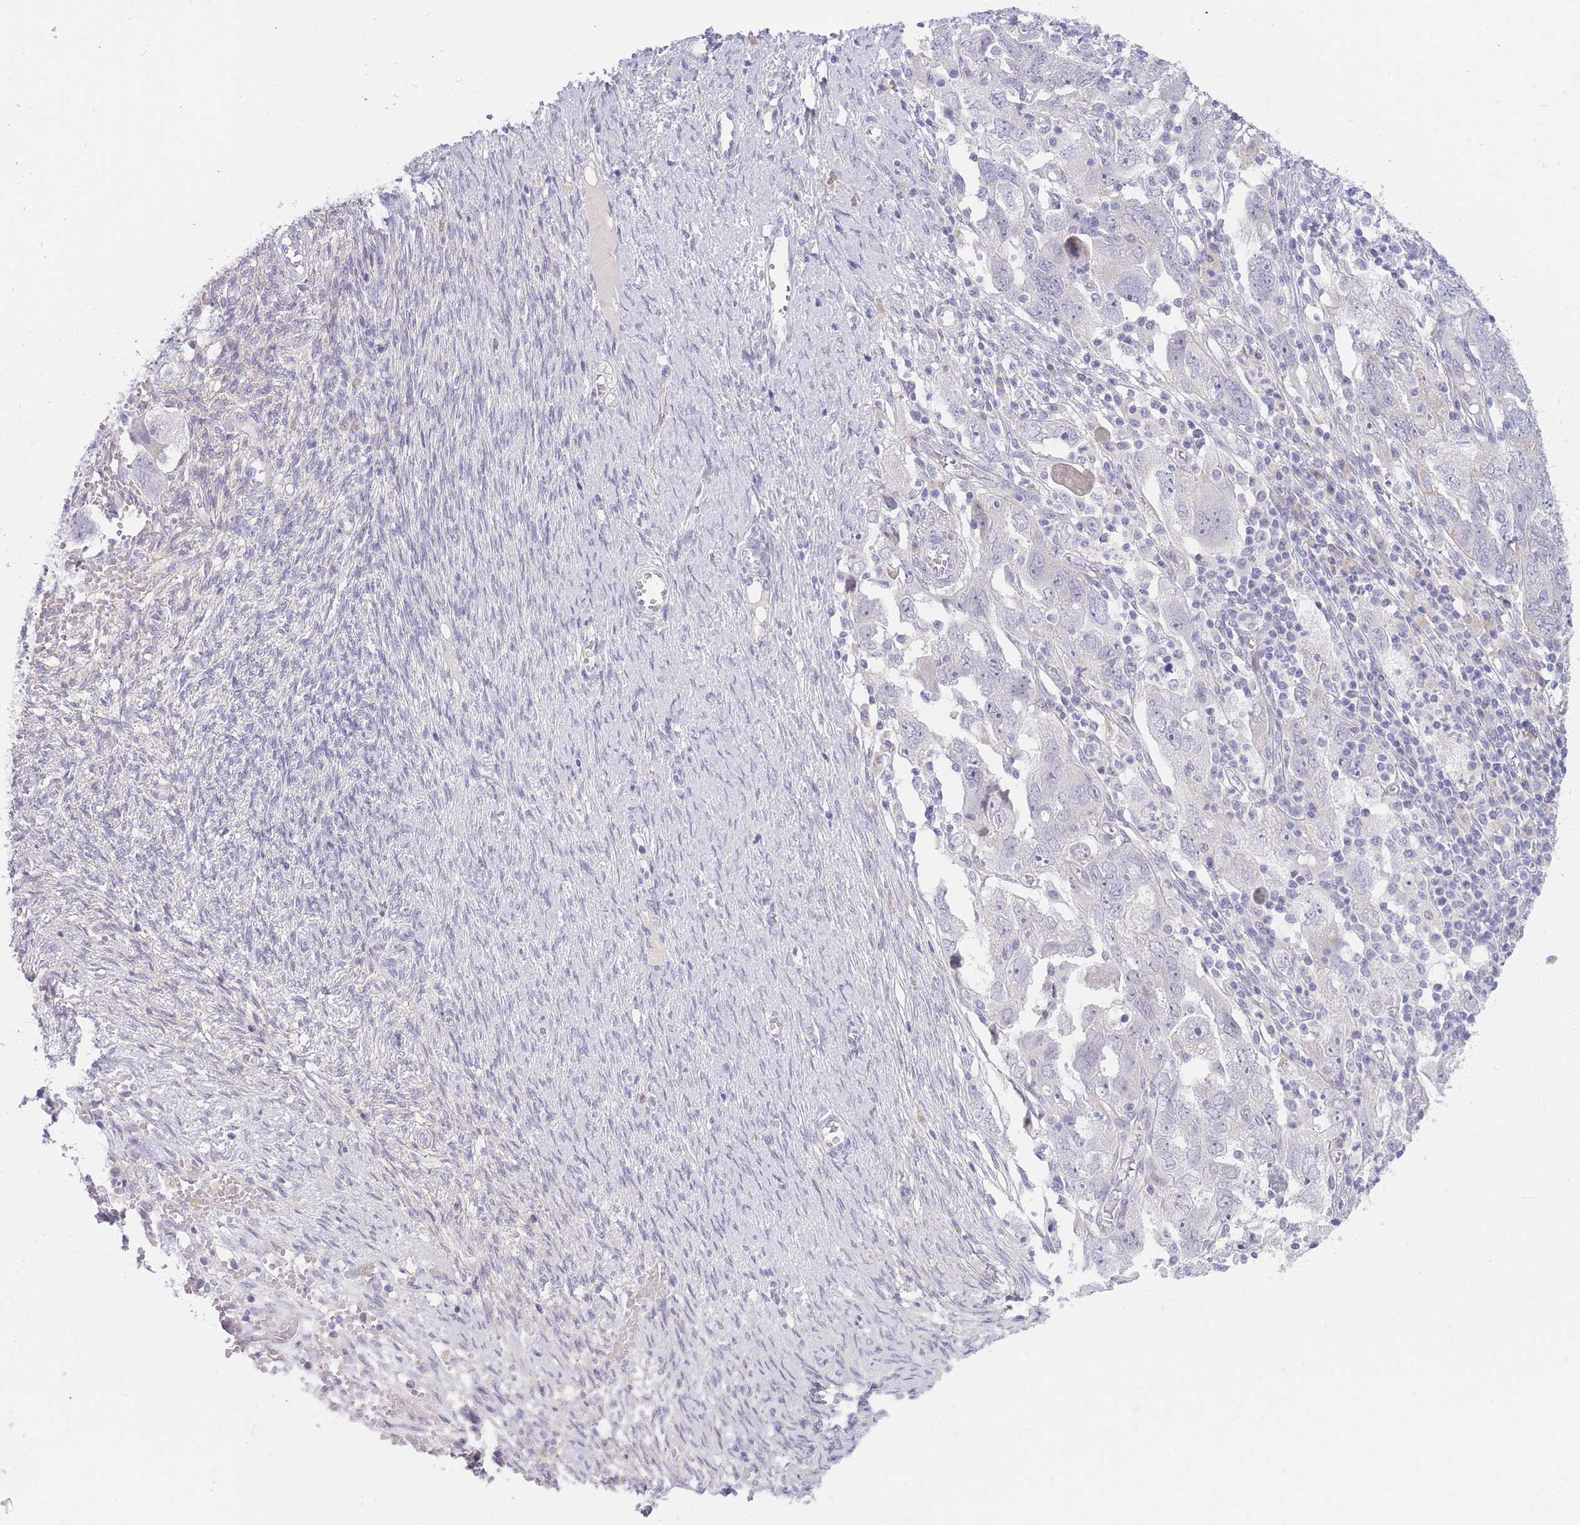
{"staining": {"intensity": "negative", "quantity": "none", "location": "none"}, "tissue": "ovarian cancer", "cell_type": "Tumor cells", "image_type": "cancer", "snomed": [{"axis": "morphology", "description": "Carcinoma, NOS"}, {"axis": "morphology", "description": "Cystadenocarcinoma, serous, NOS"}, {"axis": "topography", "description": "Ovary"}], "caption": "Immunohistochemical staining of human serous cystadenocarcinoma (ovarian) shows no significant expression in tumor cells. (Immunohistochemistry (ihc), brightfield microscopy, high magnification).", "gene": "PRR23B", "patient": {"sex": "female", "age": 69}}